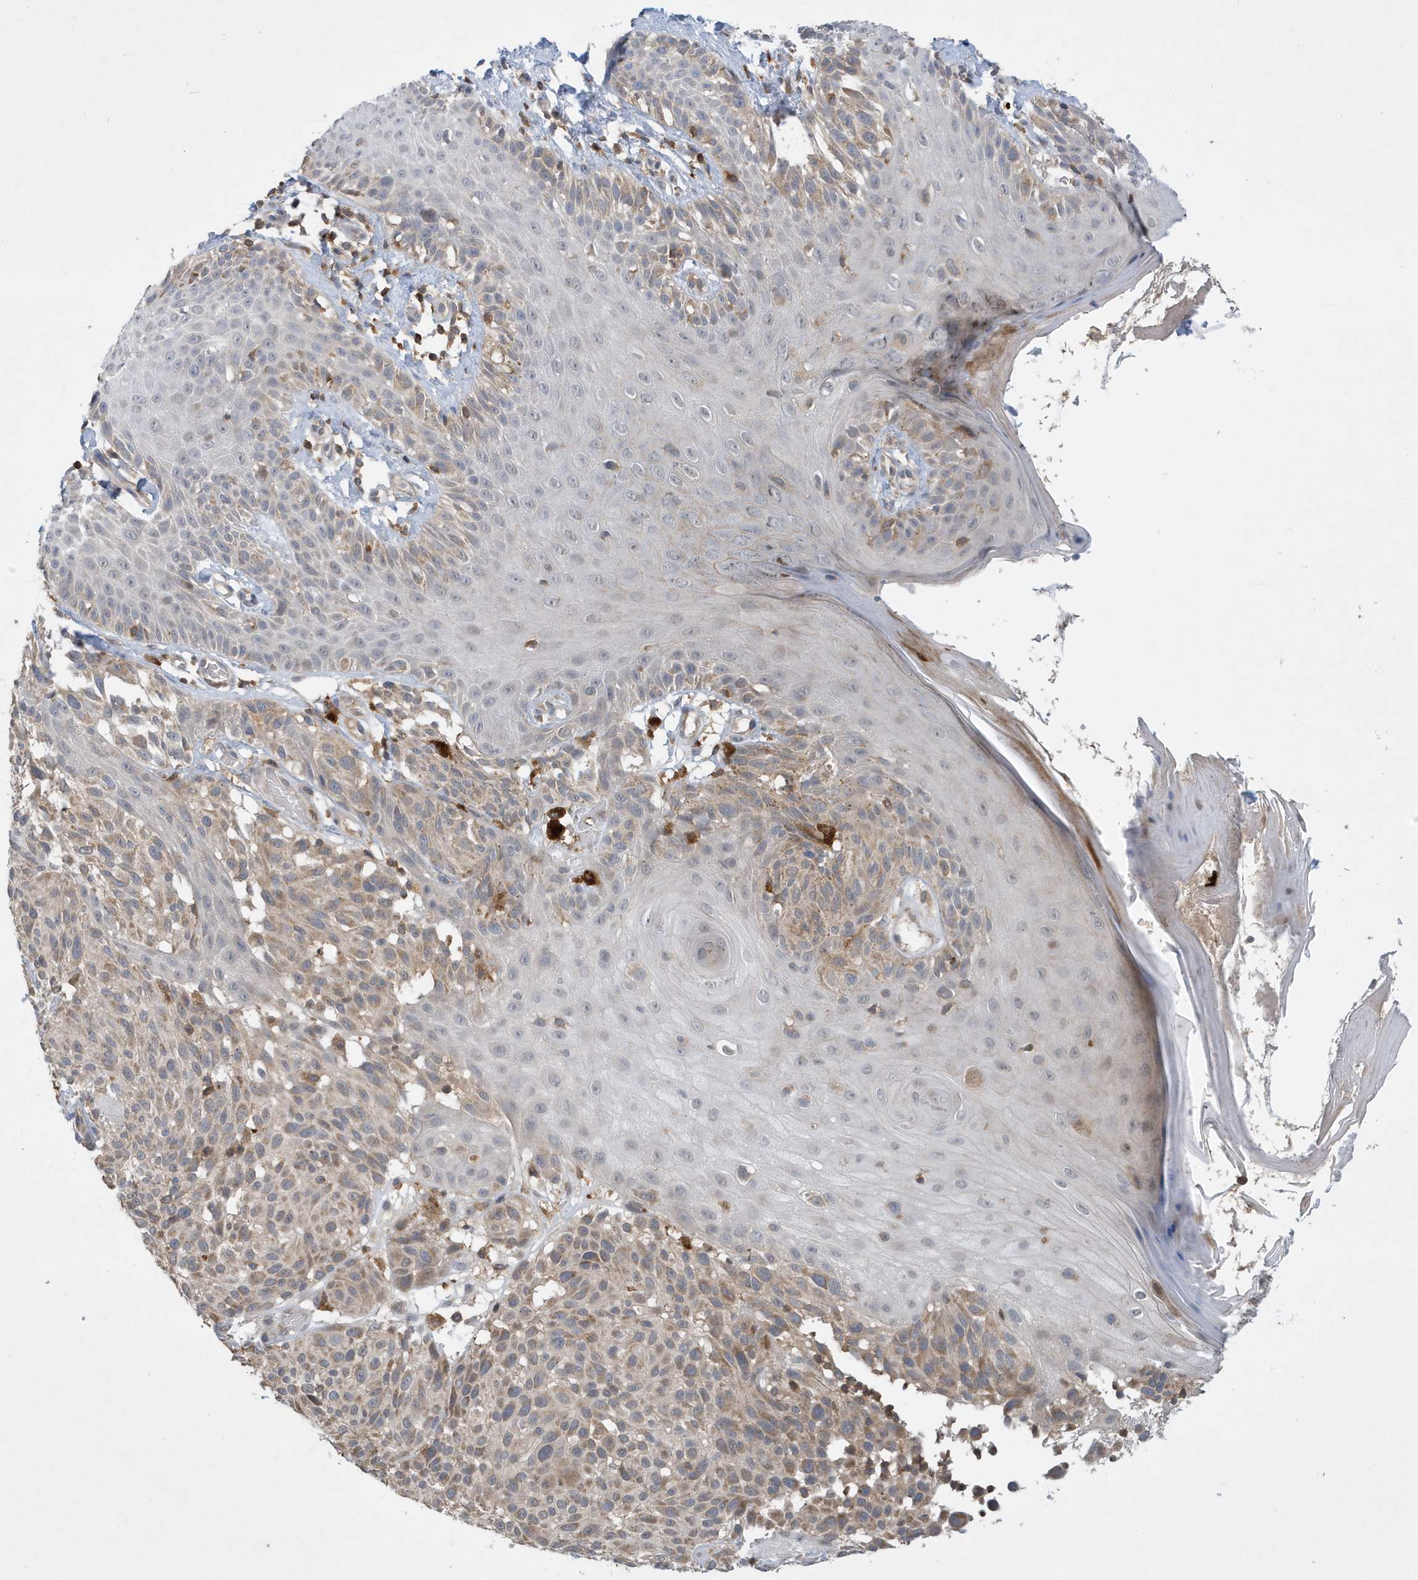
{"staining": {"intensity": "weak", "quantity": "<25%", "location": "cytoplasmic/membranous"}, "tissue": "melanoma", "cell_type": "Tumor cells", "image_type": "cancer", "snomed": [{"axis": "morphology", "description": "Malignant melanoma, NOS"}, {"axis": "topography", "description": "Skin"}], "caption": "This is an immunohistochemistry photomicrograph of human melanoma. There is no expression in tumor cells.", "gene": "NSUN3", "patient": {"sex": "male", "age": 83}}